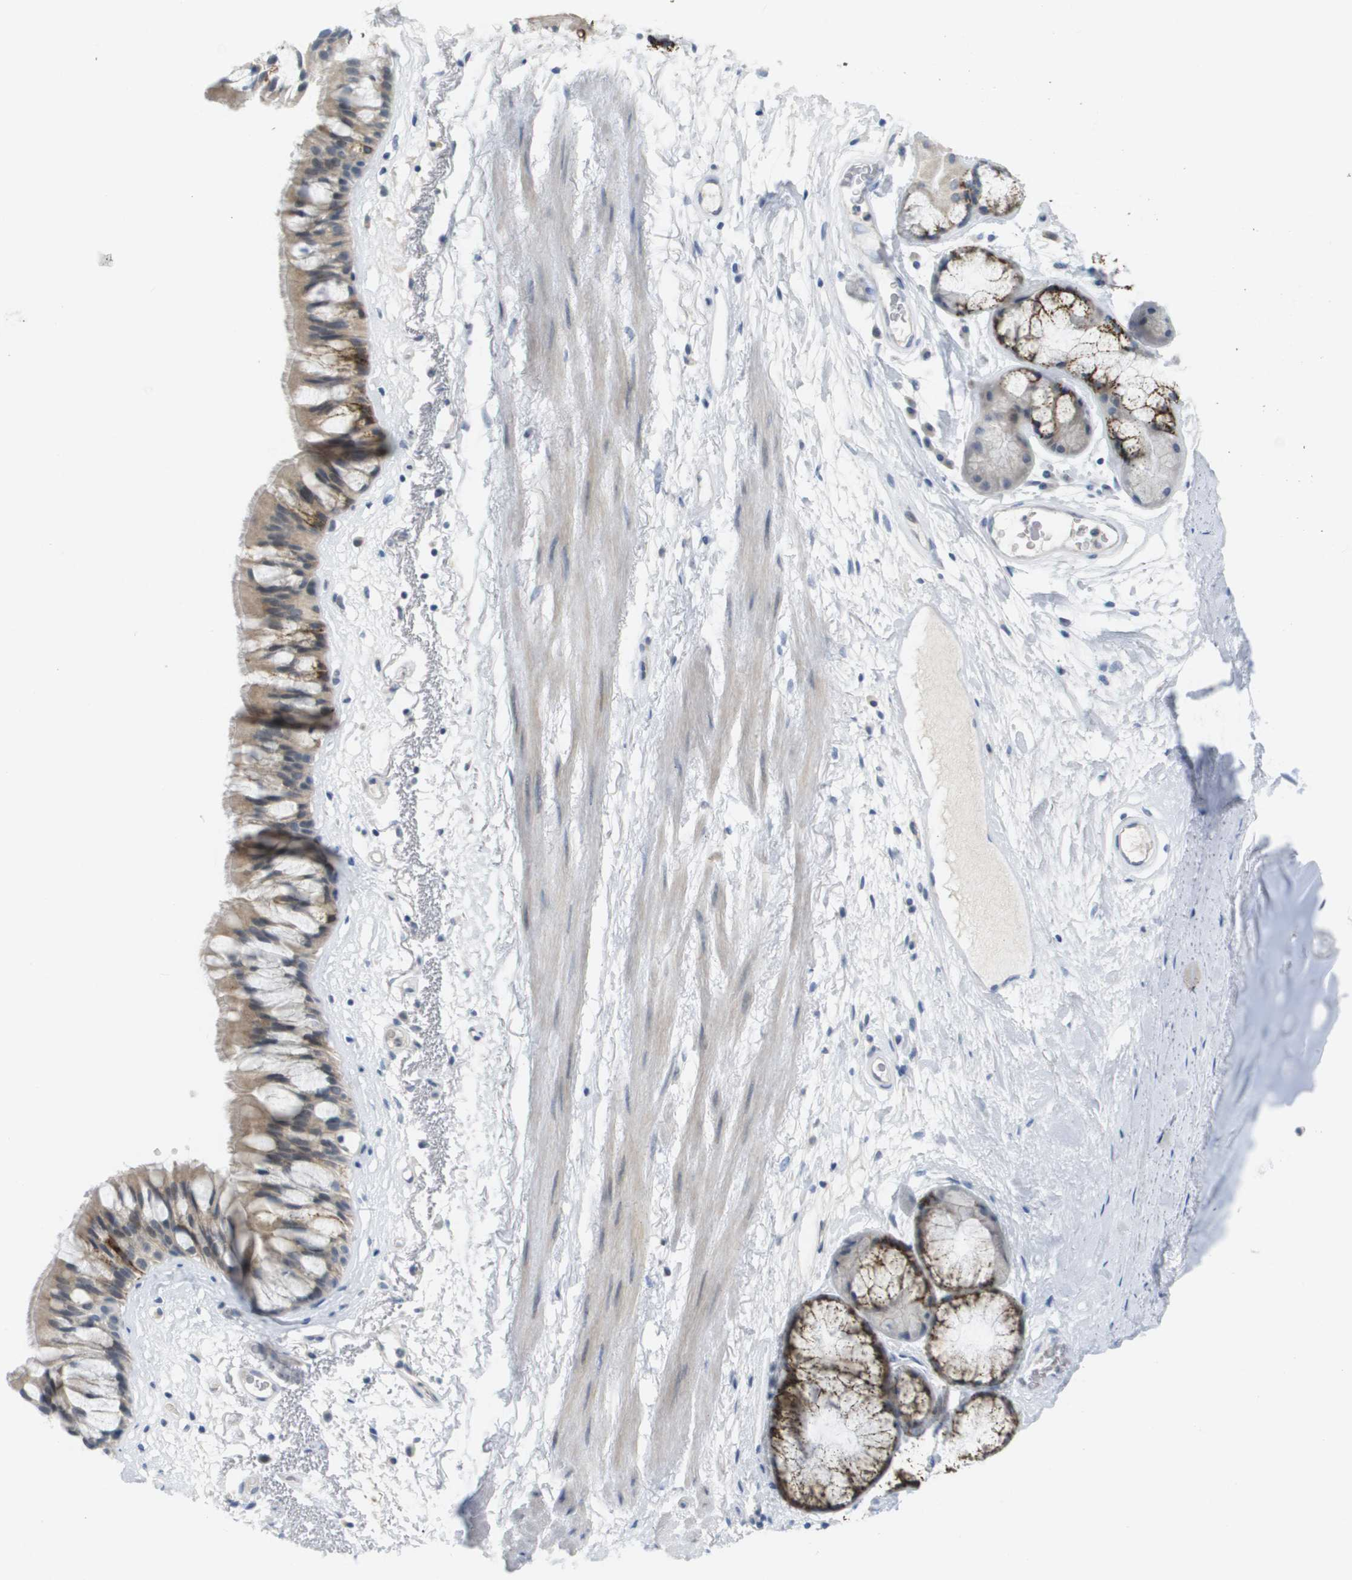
{"staining": {"intensity": "weak", "quantity": "25%-75%", "location": "cytoplasmic/membranous"}, "tissue": "bronchus", "cell_type": "Respiratory epithelial cells", "image_type": "normal", "snomed": [{"axis": "morphology", "description": "Normal tissue, NOS"}, {"axis": "topography", "description": "Bronchus"}], "caption": "Human bronchus stained for a protein (brown) displays weak cytoplasmic/membranous positive staining in approximately 25%-75% of respiratory epithelial cells.", "gene": "PDE4A", "patient": {"sex": "male", "age": 66}}